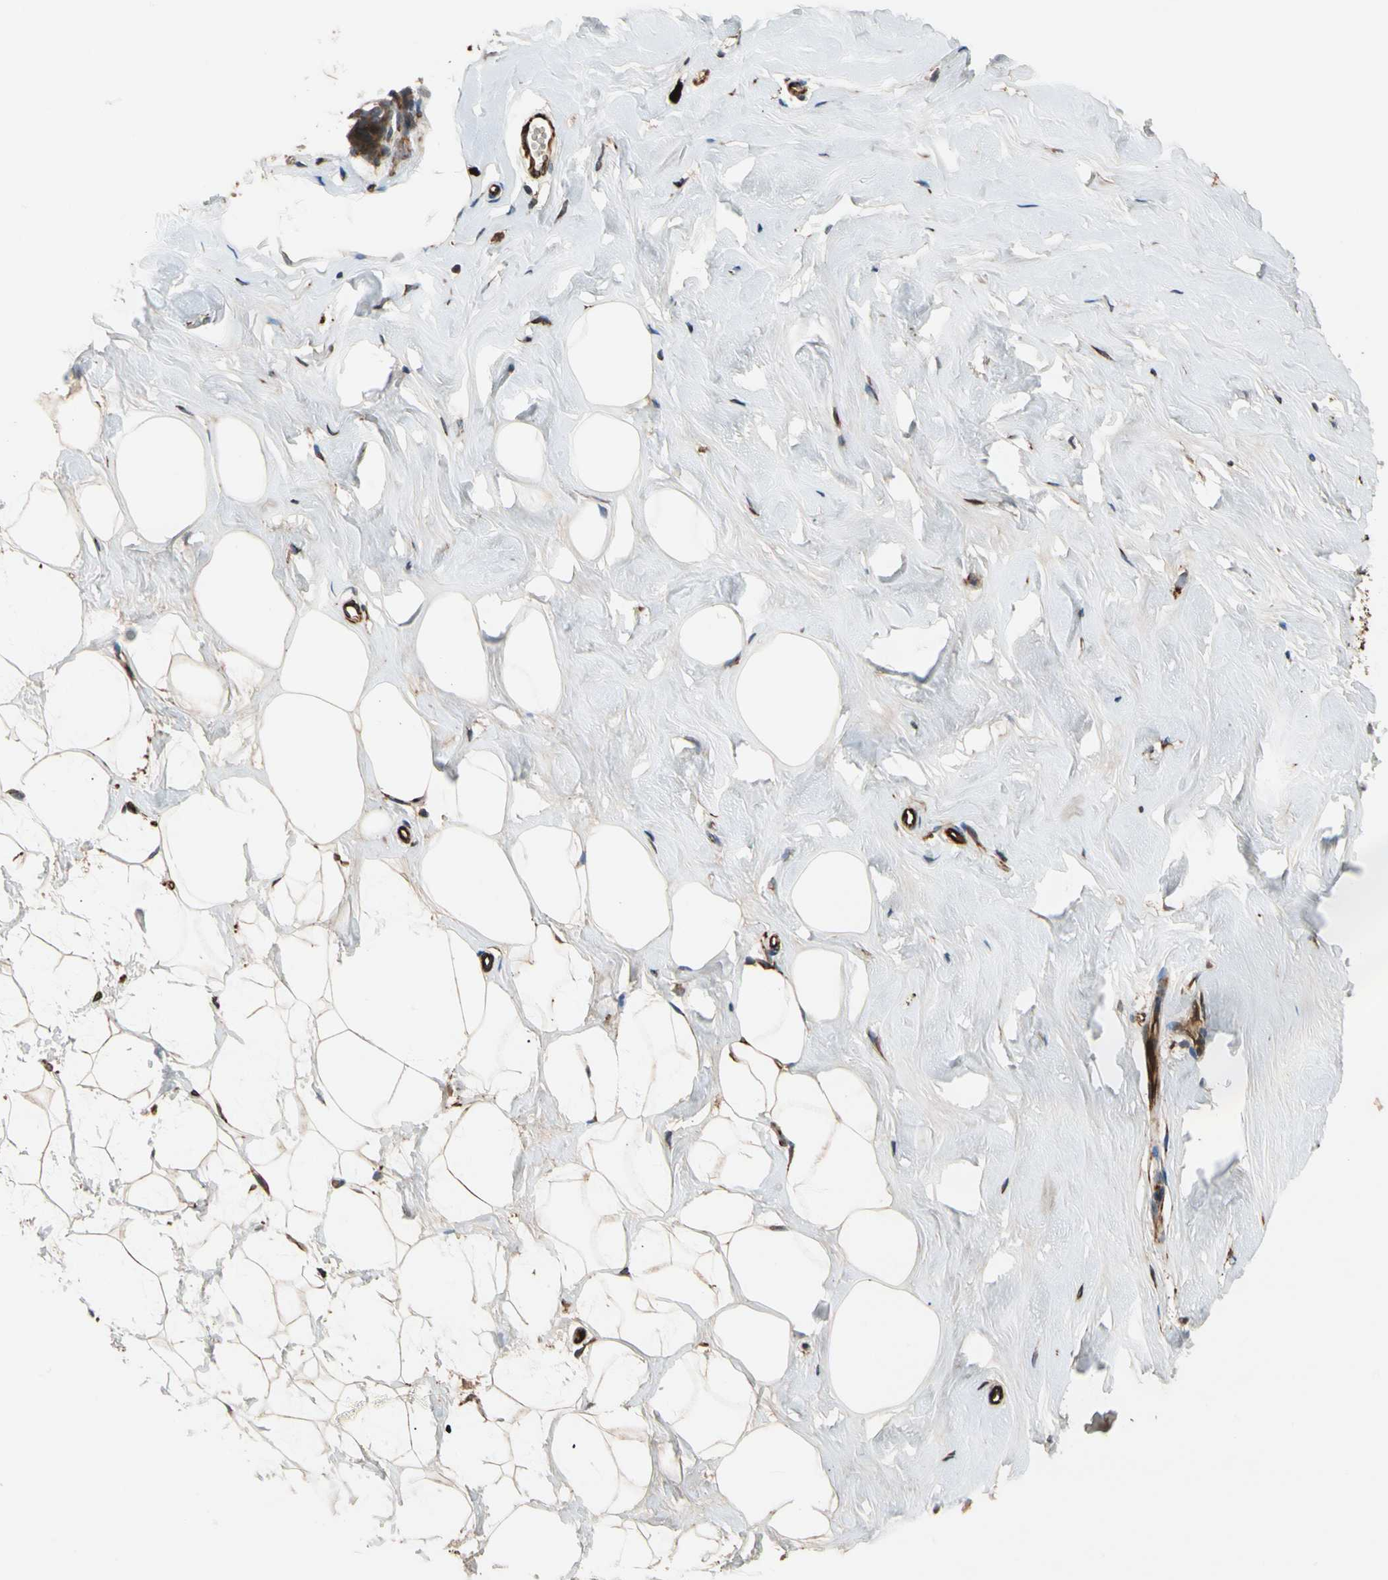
{"staining": {"intensity": "moderate", "quantity": "25%-75%", "location": "cytoplasmic/membranous"}, "tissue": "breast", "cell_type": "Adipocytes", "image_type": "normal", "snomed": [{"axis": "morphology", "description": "Normal tissue, NOS"}, {"axis": "topography", "description": "Breast"}], "caption": "Moderate cytoplasmic/membranous protein staining is present in about 25%-75% of adipocytes in breast. The protein is stained brown, and the nuclei are stained in blue (DAB (3,3'-diaminobenzidine) IHC with brightfield microscopy, high magnification).", "gene": "FGD6", "patient": {"sex": "female", "age": 23}}